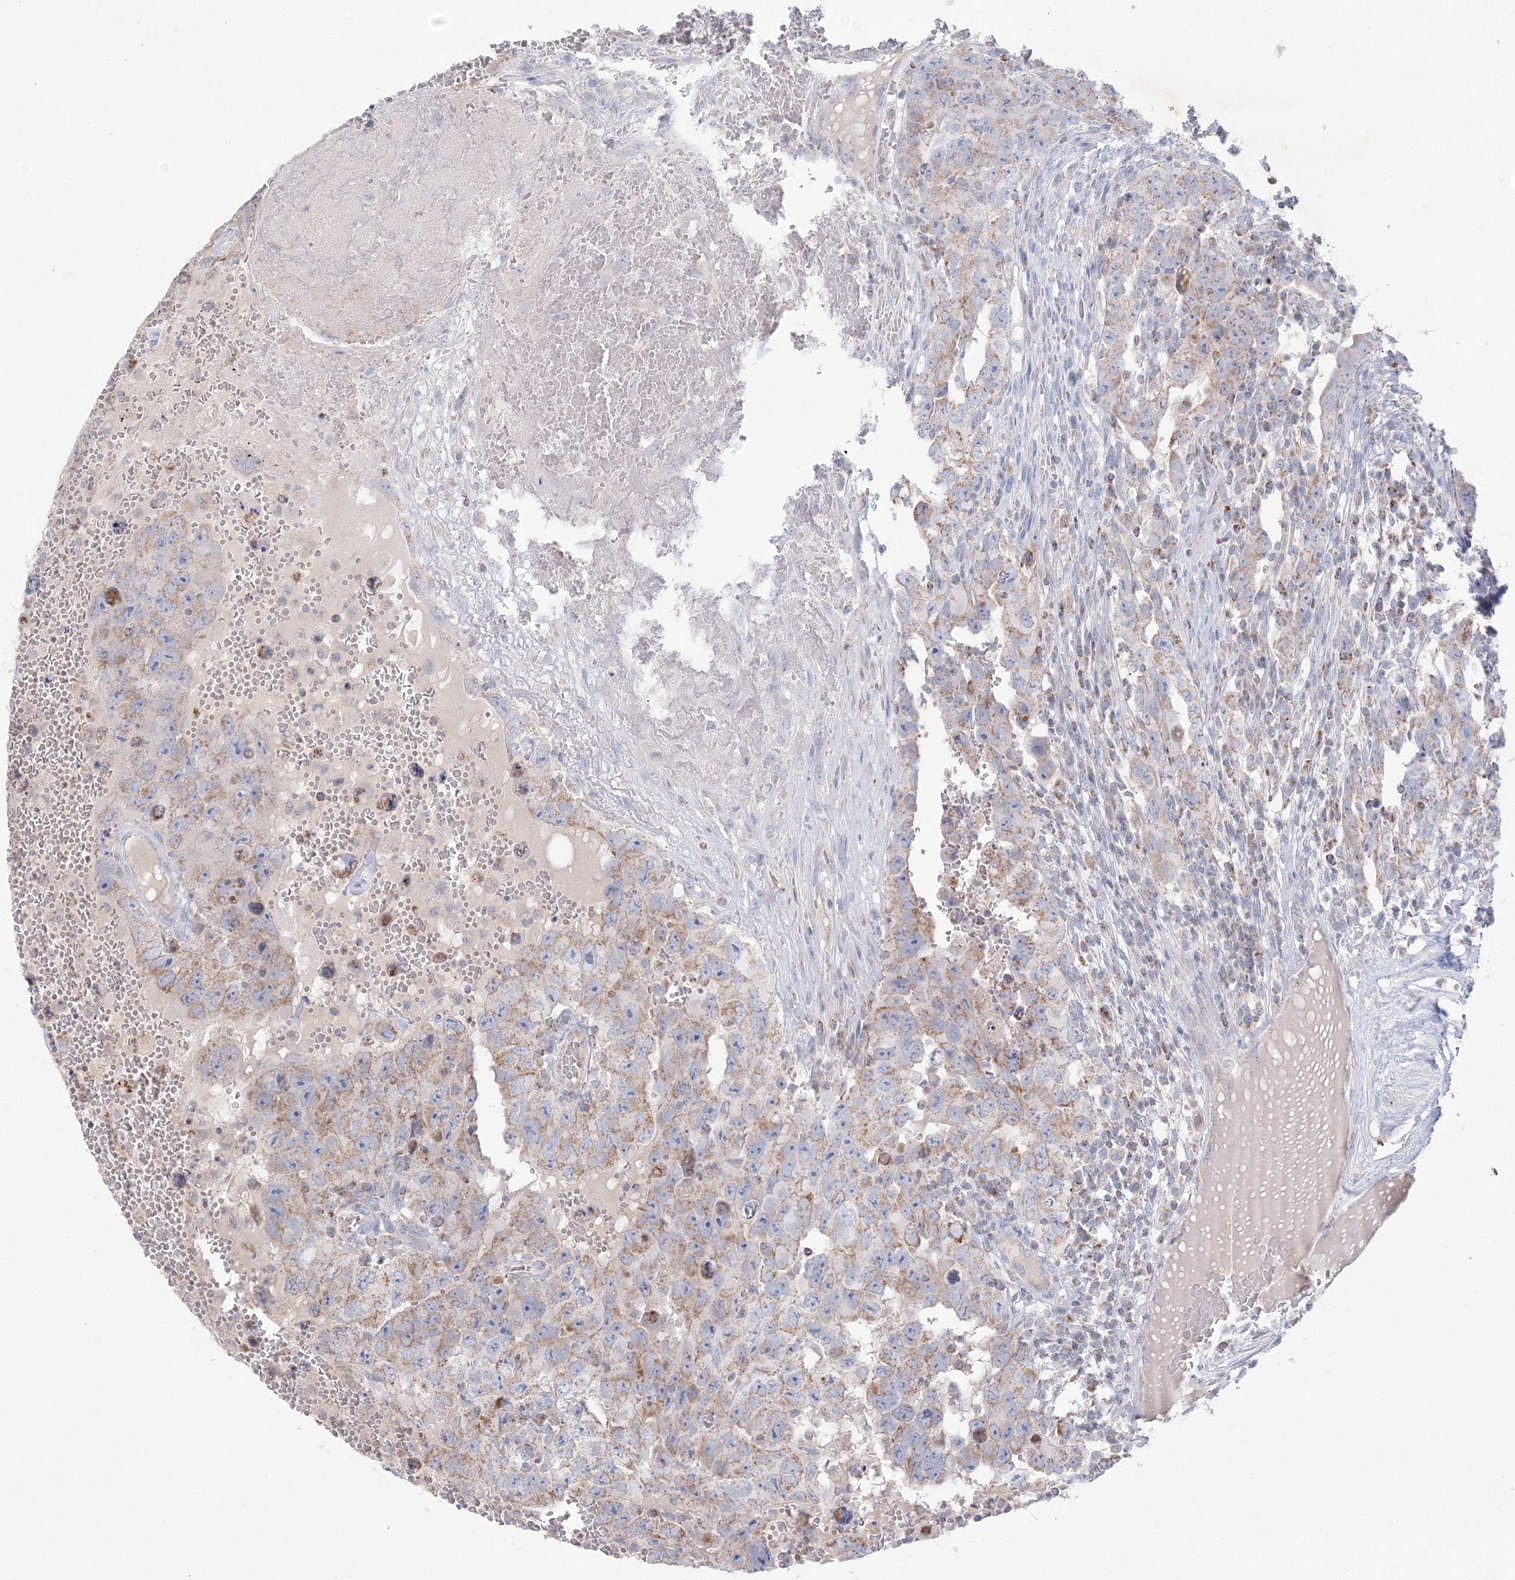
{"staining": {"intensity": "moderate", "quantity": "25%-75%", "location": "cytoplasmic/membranous"}, "tissue": "testis cancer", "cell_type": "Tumor cells", "image_type": "cancer", "snomed": [{"axis": "morphology", "description": "Carcinoma, Embryonal, NOS"}, {"axis": "topography", "description": "Testis"}], "caption": "A histopathology image of human testis cancer stained for a protein shows moderate cytoplasmic/membranous brown staining in tumor cells. The protein of interest is stained brown, and the nuclei are stained in blue (DAB IHC with brightfield microscopy, high magnification).", "gene": "KCTD6", "patient": {"sex": "male", "age": 26}}